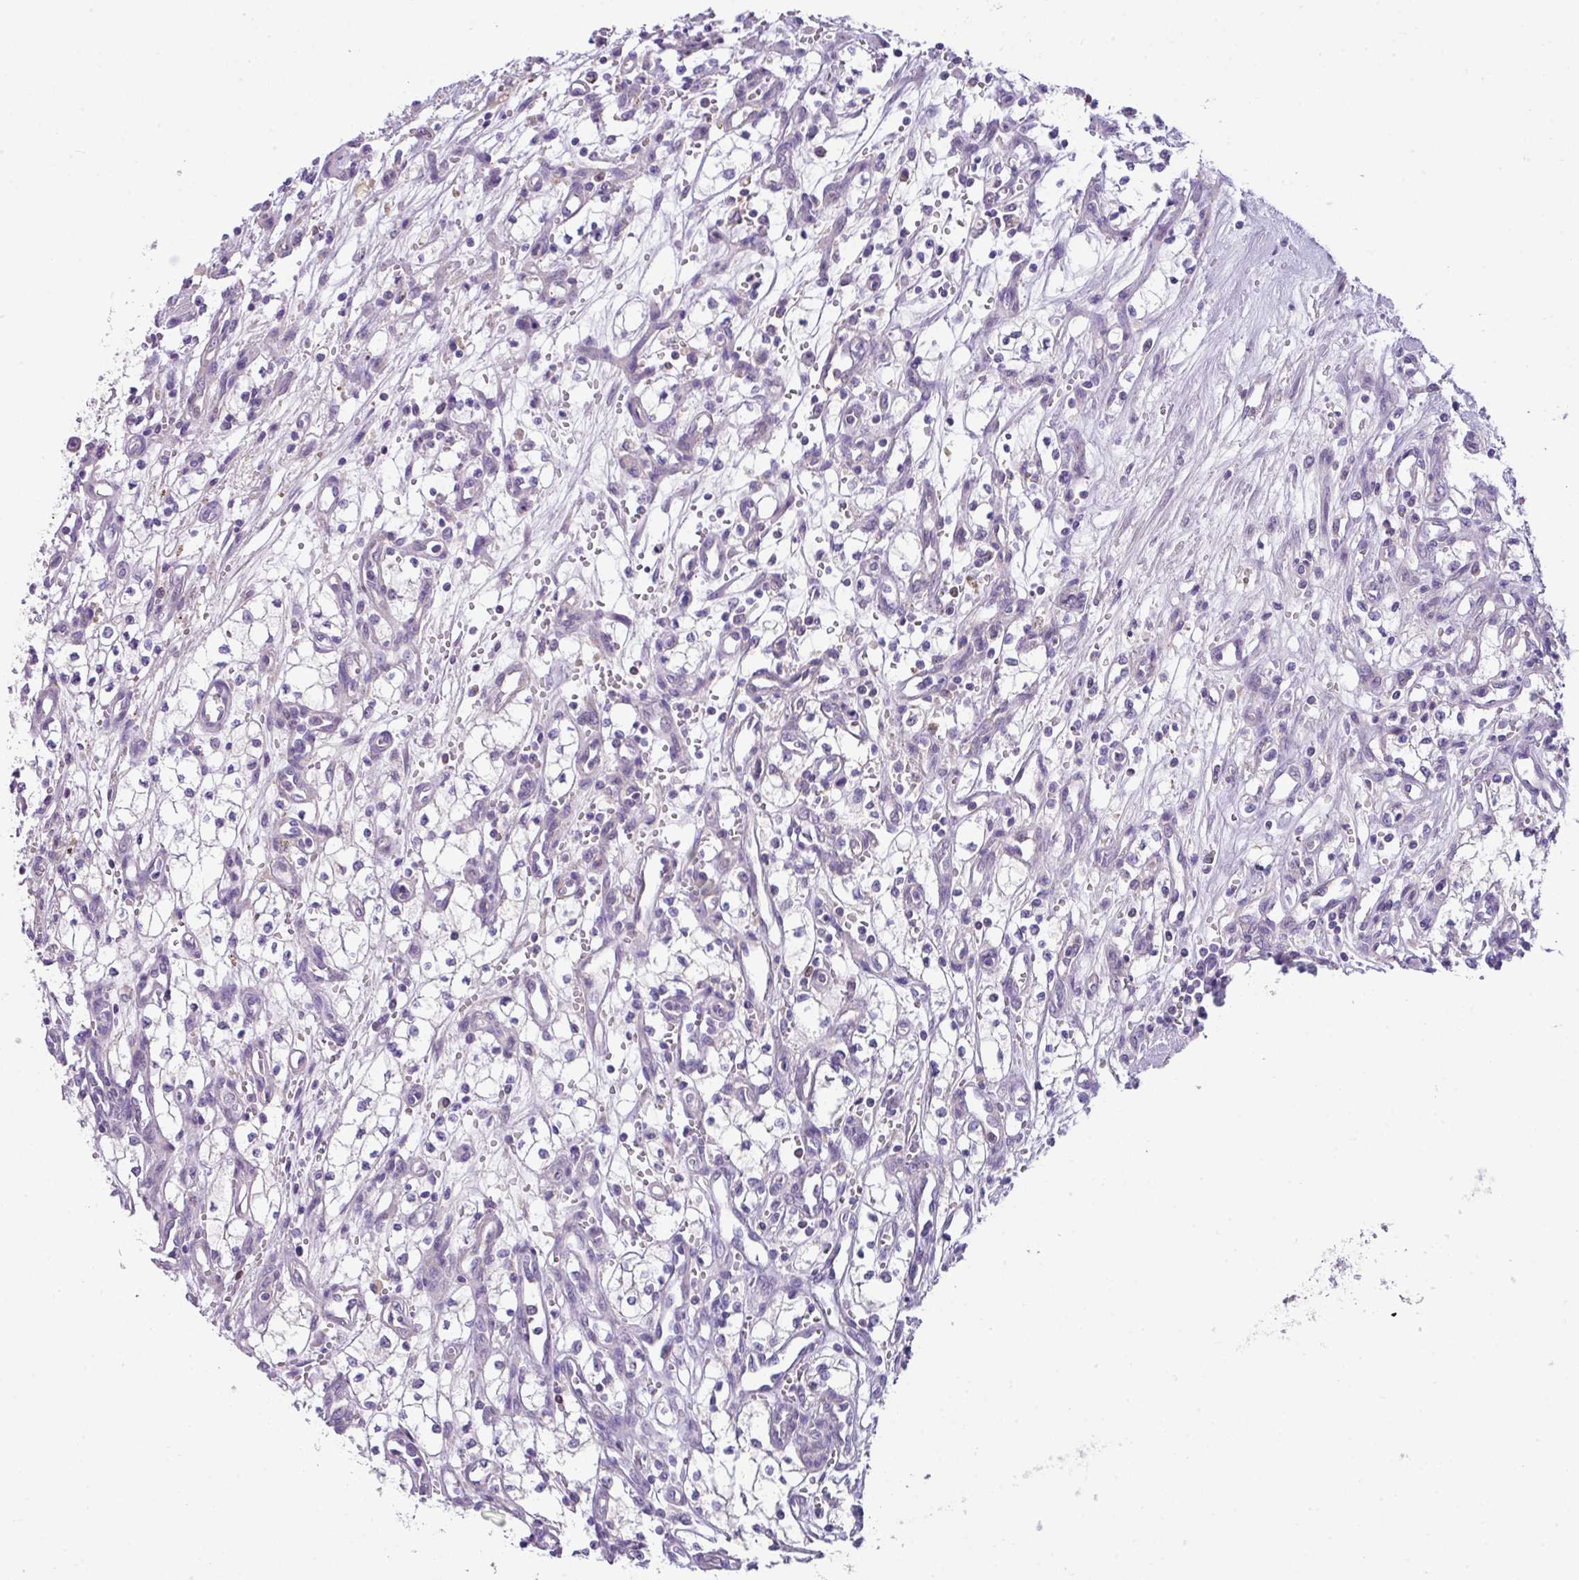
{"staining": {"intensity": "negative", "quantity": "none", "location": "none"}, "tissue": "renal cancer", "cell_type": "Tumor cells", "image_type": "cancer", "snomed": [{"axis": "morphology", "description": "Adenocarcinoma, NOS"}, {"axis": "topography", "description": "Kidney"}], "caption": "This is a photomicrograph of immunohistochemistry (IHC) staining of renal adenocarcinoma, which shows no positivity in tumor cells.", "gene": "DNAL1", "patient": {"sex": "male", "age": 59}}